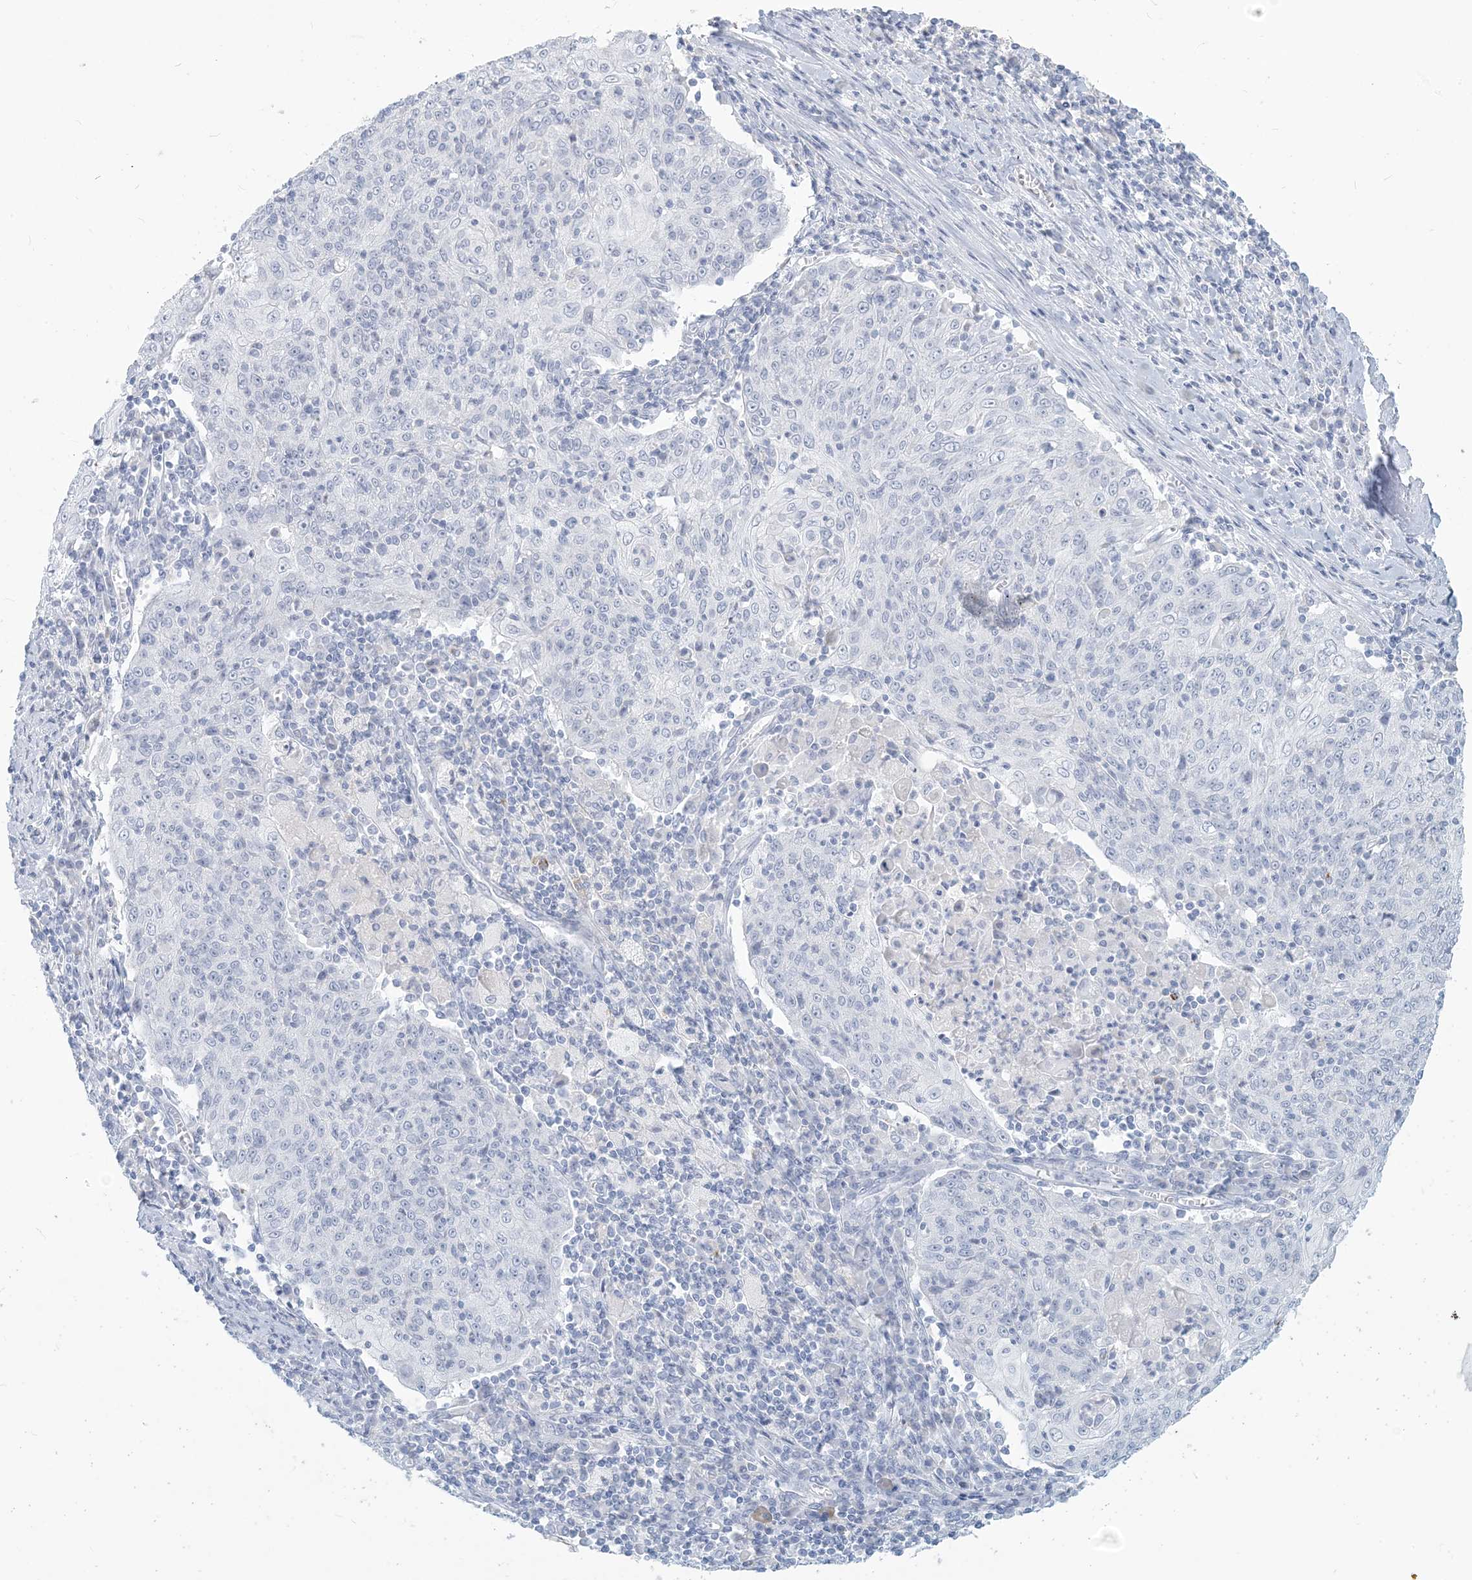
{"staining": {"intensity": "negative", "quantity": "none", "location": "none"}, "tissue": "cervical cancer", "cell_type": "Tumor cells", "image_type": "cancer", "snomed": [{"axis": "morphology", "description": "Squamous cell carcinoma, NOS"}, {"axis": "topography", "description": "Cervix"}], "caption": "Tumor cells show no significant expression in cervical cancer.", "gene": "HLA-DRB1", "patient": {"sex": "female", "age": 48}}